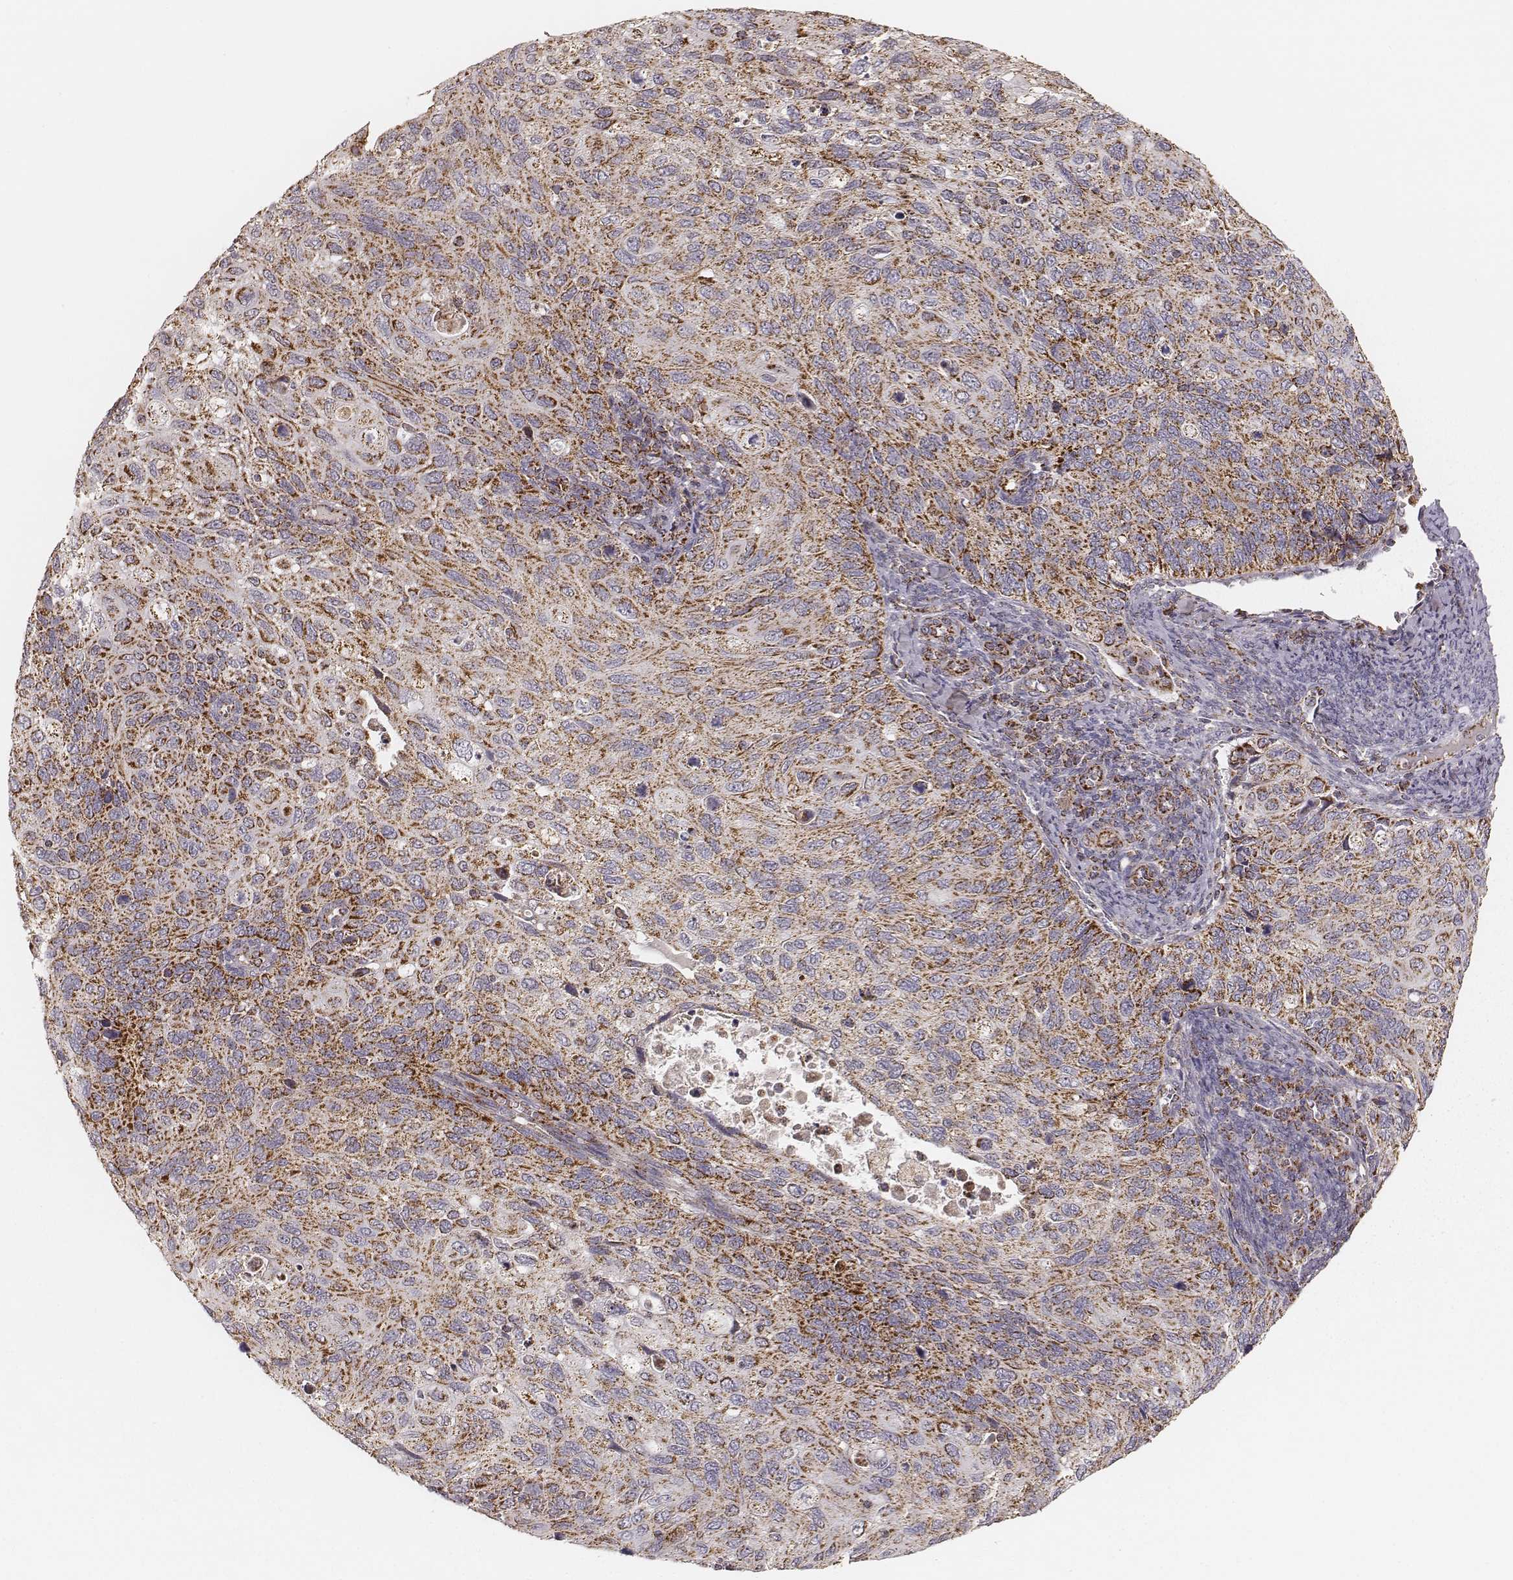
{"staining": {"intensity": "strong", "quantity": ">75%", "location": "cytoplasmic/membranous"}, "tissue": "cervical cancer", "cell_type": "Tumor cells", "image_type": "cancer", "snomed": [{"axis": "morphology", "description": "Squamous cell carcinoma, NOS"}, {"axis": "topography", "description": "Cervix"}], "caption": "Cervical cancer (squamous cell carcinoma) stained for a protein displays strong cytoplasmic/membranous positivity in tumor cells.", "gene": "CS", "patient": {"sex": "female", "age": 70}}